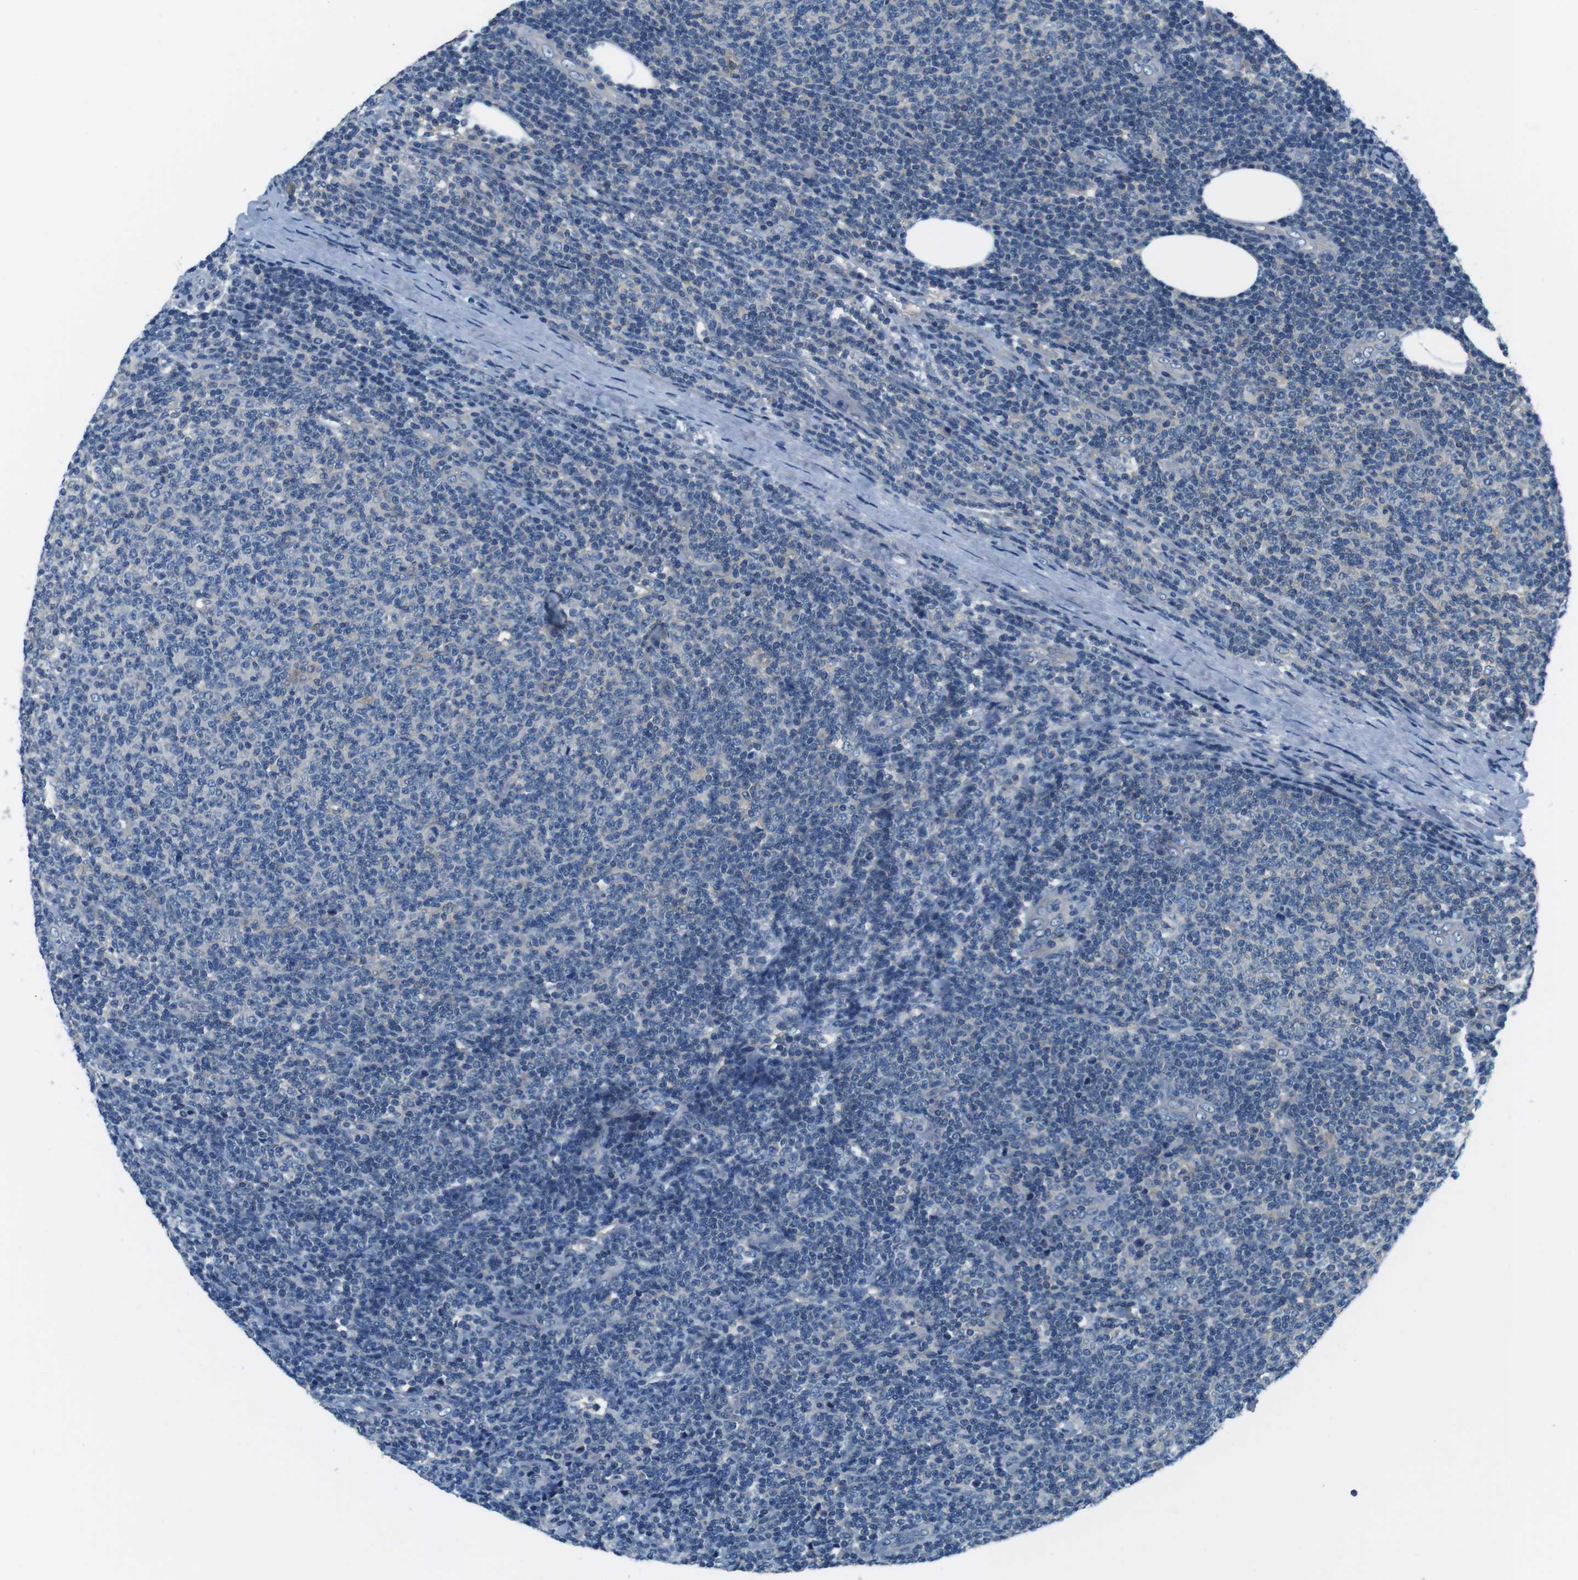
{"staining": {"intensity": "negative", "quantity": "none", "location": "none"}, "tissue": "lymphoma", "cell_type": "Tumor cells", "image_type": "cancer", "snomed": [{"axis": "morphology", "description": "Malignant lymphoma, non-Hodgkin's type, Low grade"}, {"axis": "topography", "description": "Lymph node"}], "caption": "Low-grade malignant lymphoma, non-Hodgkin's type was stained to show a protein in brown. There is no significant staining in tumor cells.", "gene": "DENND4C", "patient": {"sex": "male", "age": 66}}